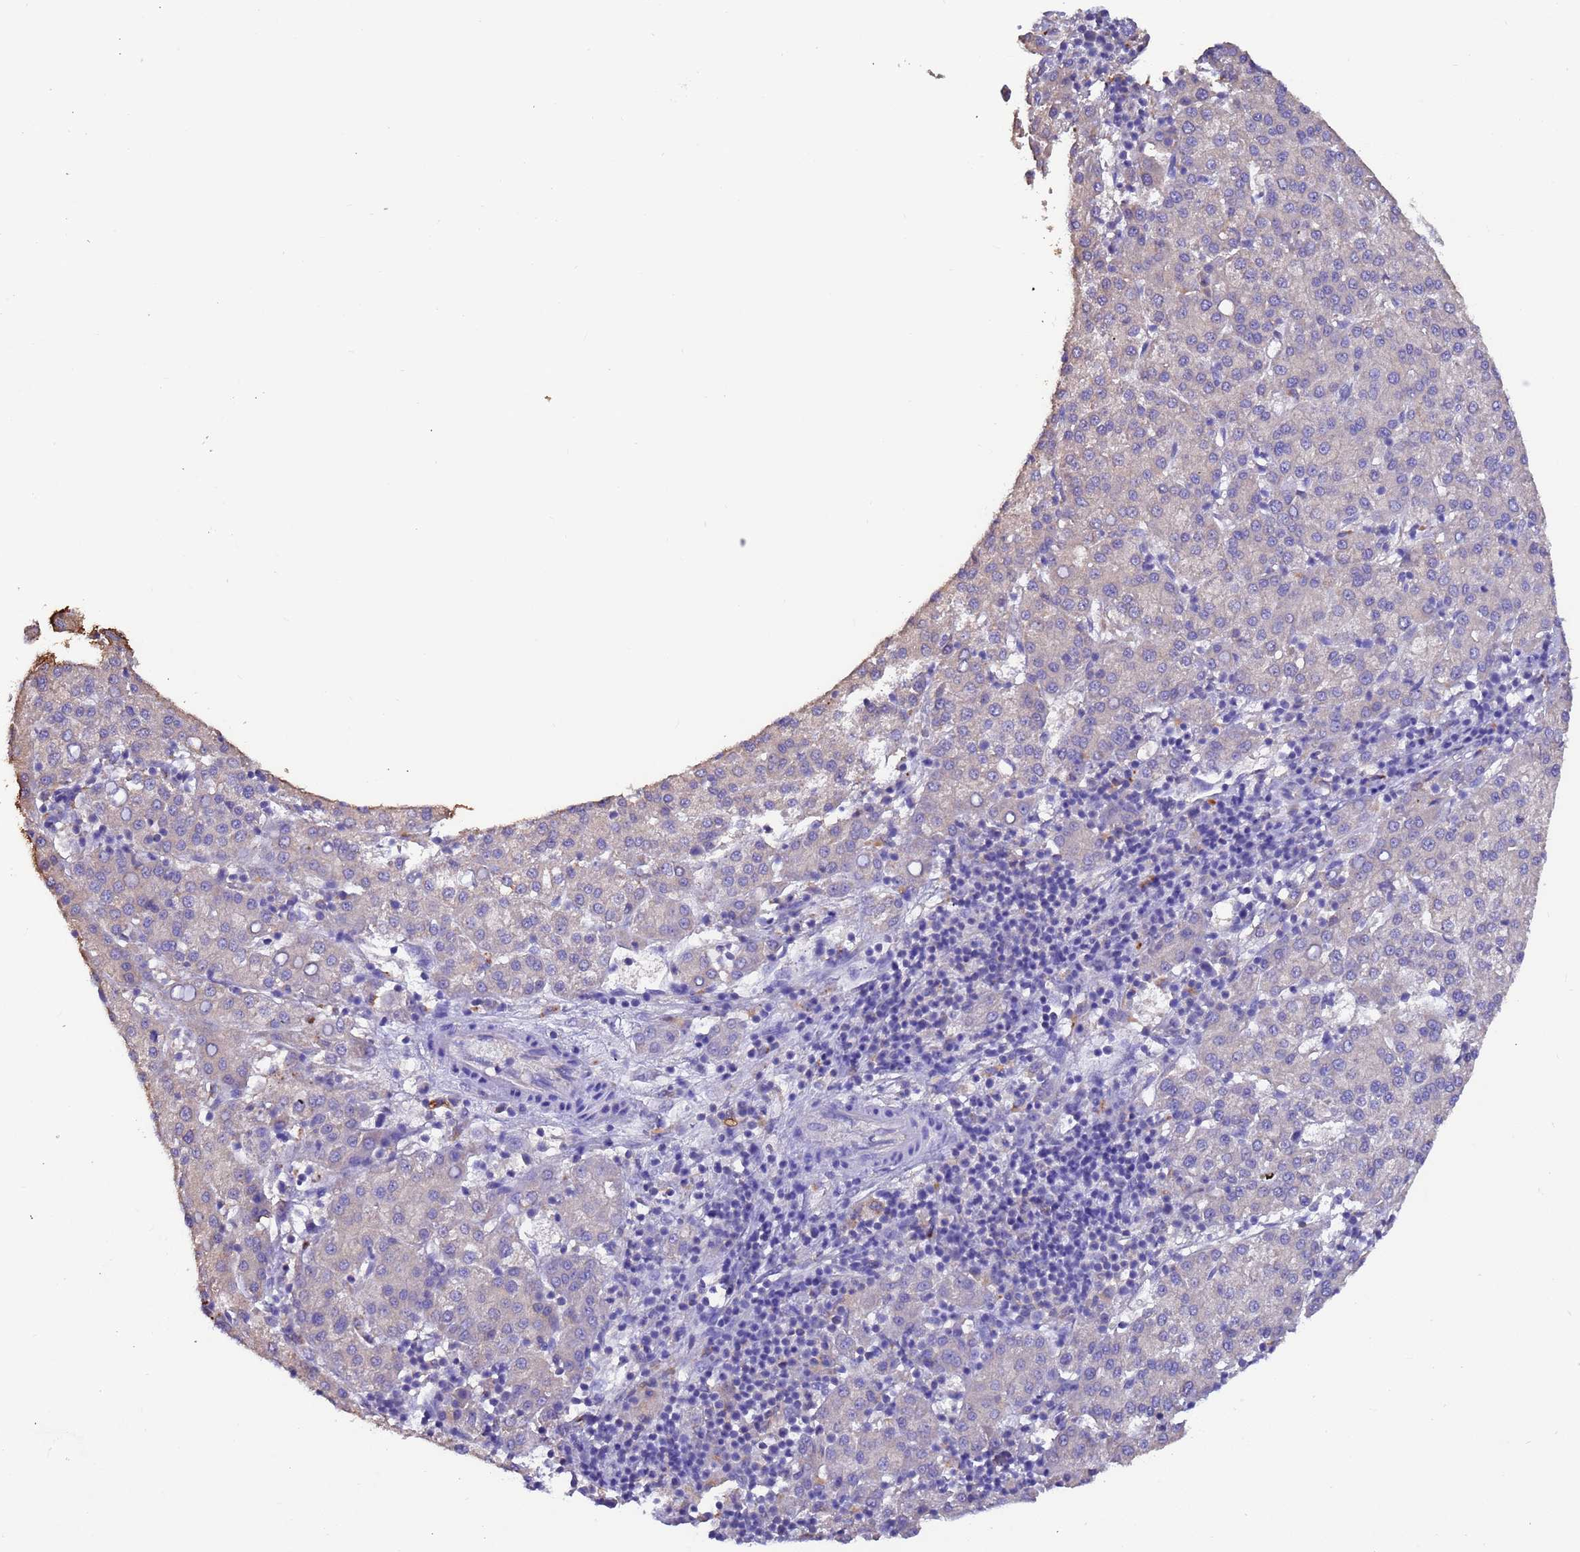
{"staining": {"intensity": "negative", "quantity": "none", "location": "none"}, "tissue": "liver cancer", "cell_type": "Tumor cells", "image_type": "cancer", "snomed": [{"axis": "morphology", "description": "Carcinoma, Hepatocellular, NOS"}, {"axis": "topography", "description": "Liver"}], "caption": "DAB immunohistochemical staining of liver hepatocellular carcinoma demonstrates no significant positivity in tumor cells.", "gene": "SRL", "patient": {"sex": "female", "age": 58}}